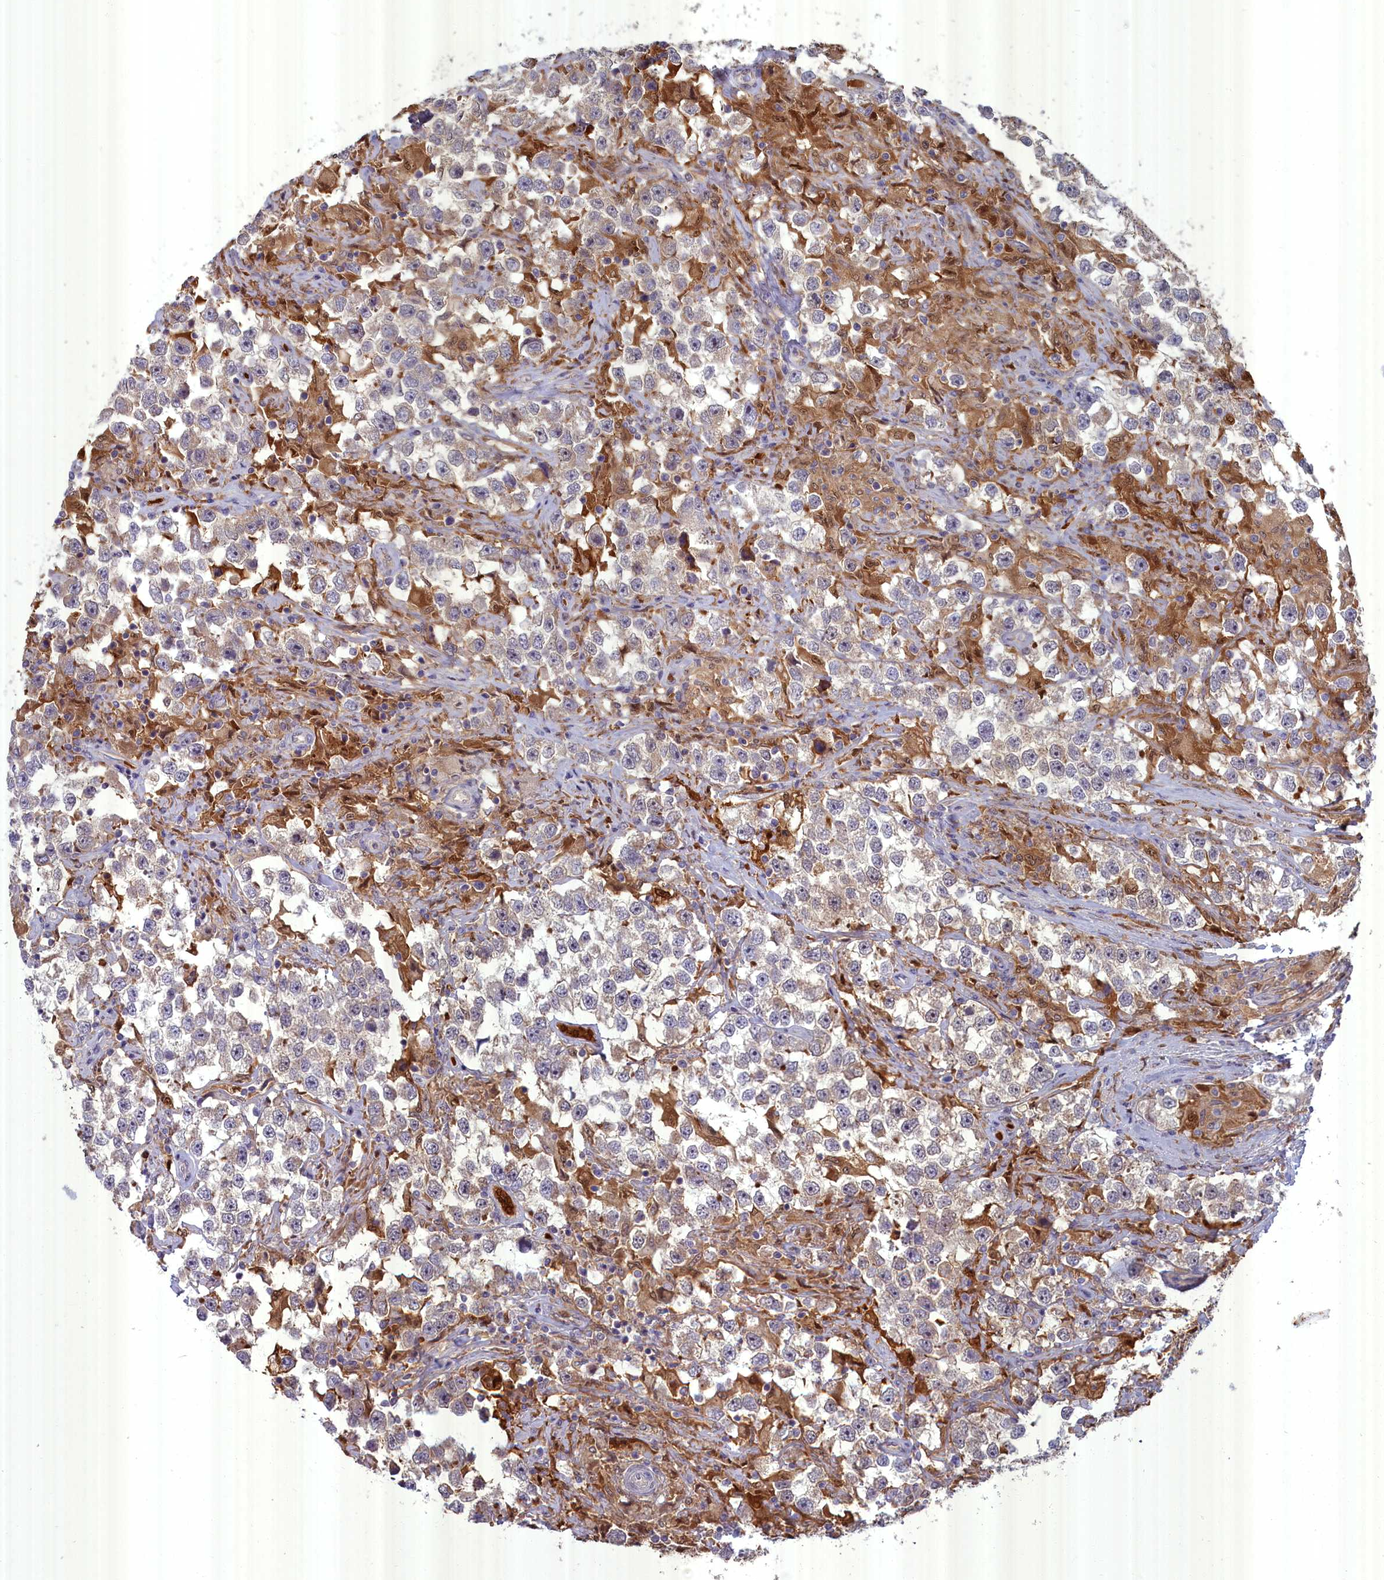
{"staining": {"intensity": "weak", "quantity": "25%-75%", "location": "cytoplasmic/membranous"}, "tissue": "testis cancer", "cell_type": "Tumor cells", "image_type": "cancer", "snomed": [{"axis": "morphology", "description": "Seminoma, NOS"}, {"axis": "topography", "description": "Testis"}], "caption": "Weak cytoplasmic/membranous staining for a protein is seen in about 25%-75% of tumor cells of testis seminoma using immunohistochemistry.", "gene": "BLVRB", "patient": {"sex": "male", "age": 46}}